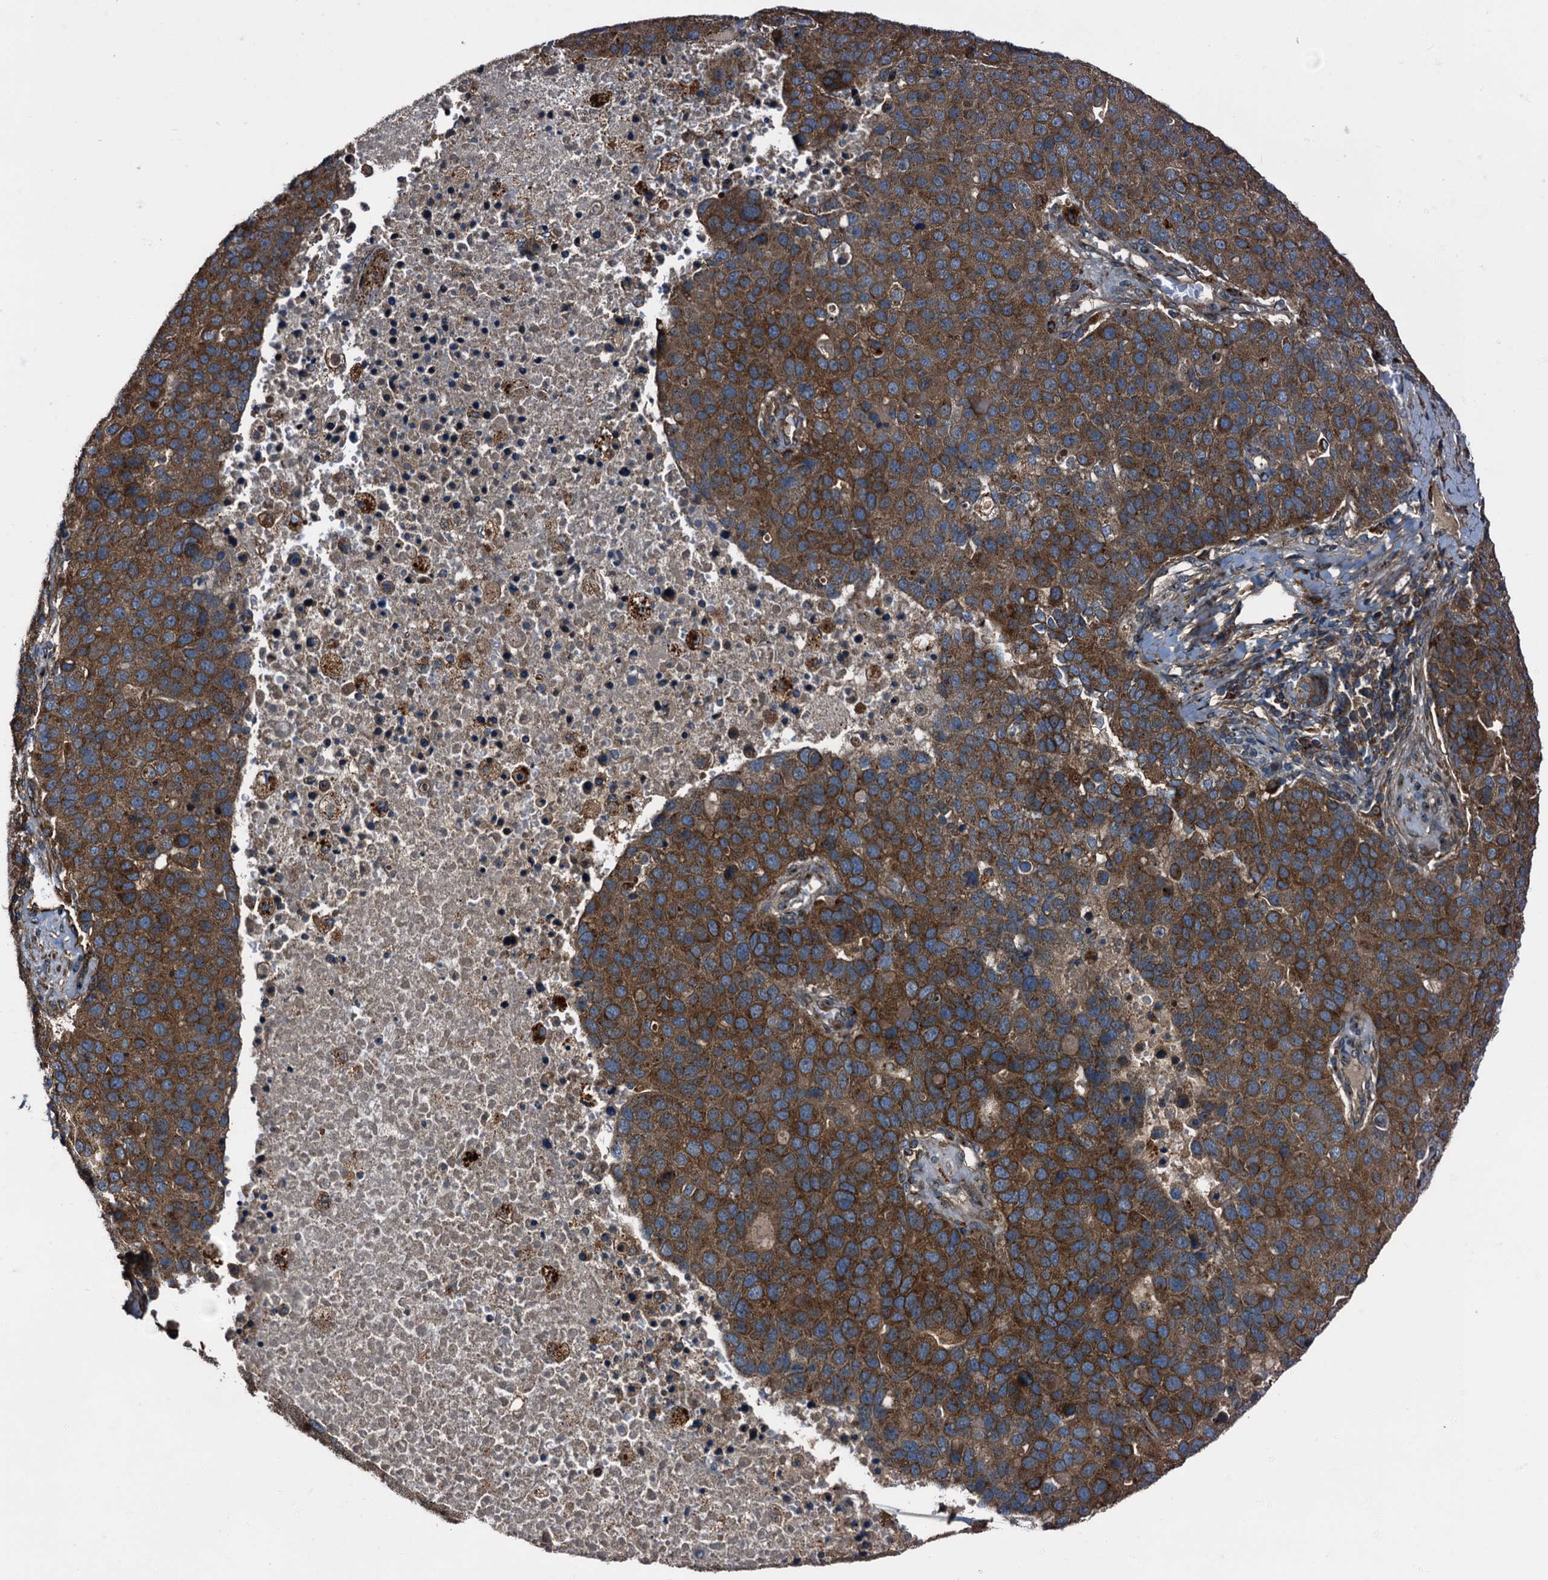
{"staining": {"intensity": "strong", "quantity": ">75%", "location": "cytoplasmic/membranous"}, "tissue": "pancreatic cancer", "cell_type": "Tumor cells", "image_type": "cancer", "snomed": [{"axis": "morphology", "description": "Adenocarcinoma, NOS"}, {"axis": "topography", "description": "Pancreas"}], "caption": "IHC staining of pancreatic cancer, which demonstrates high levels of strong cytoplasmic/membranous expression in approximately >75% of tumor cells indicating strong cytoplasmic/membranous protein expression. The staining was performed using DAB (3,3'-diaminobenzidine) (brown) for protein detection and nuclei were counterstained in hematoxylin (blue).", "gene": "PEX5", "patient": {"sex": "female", "age": 61}}